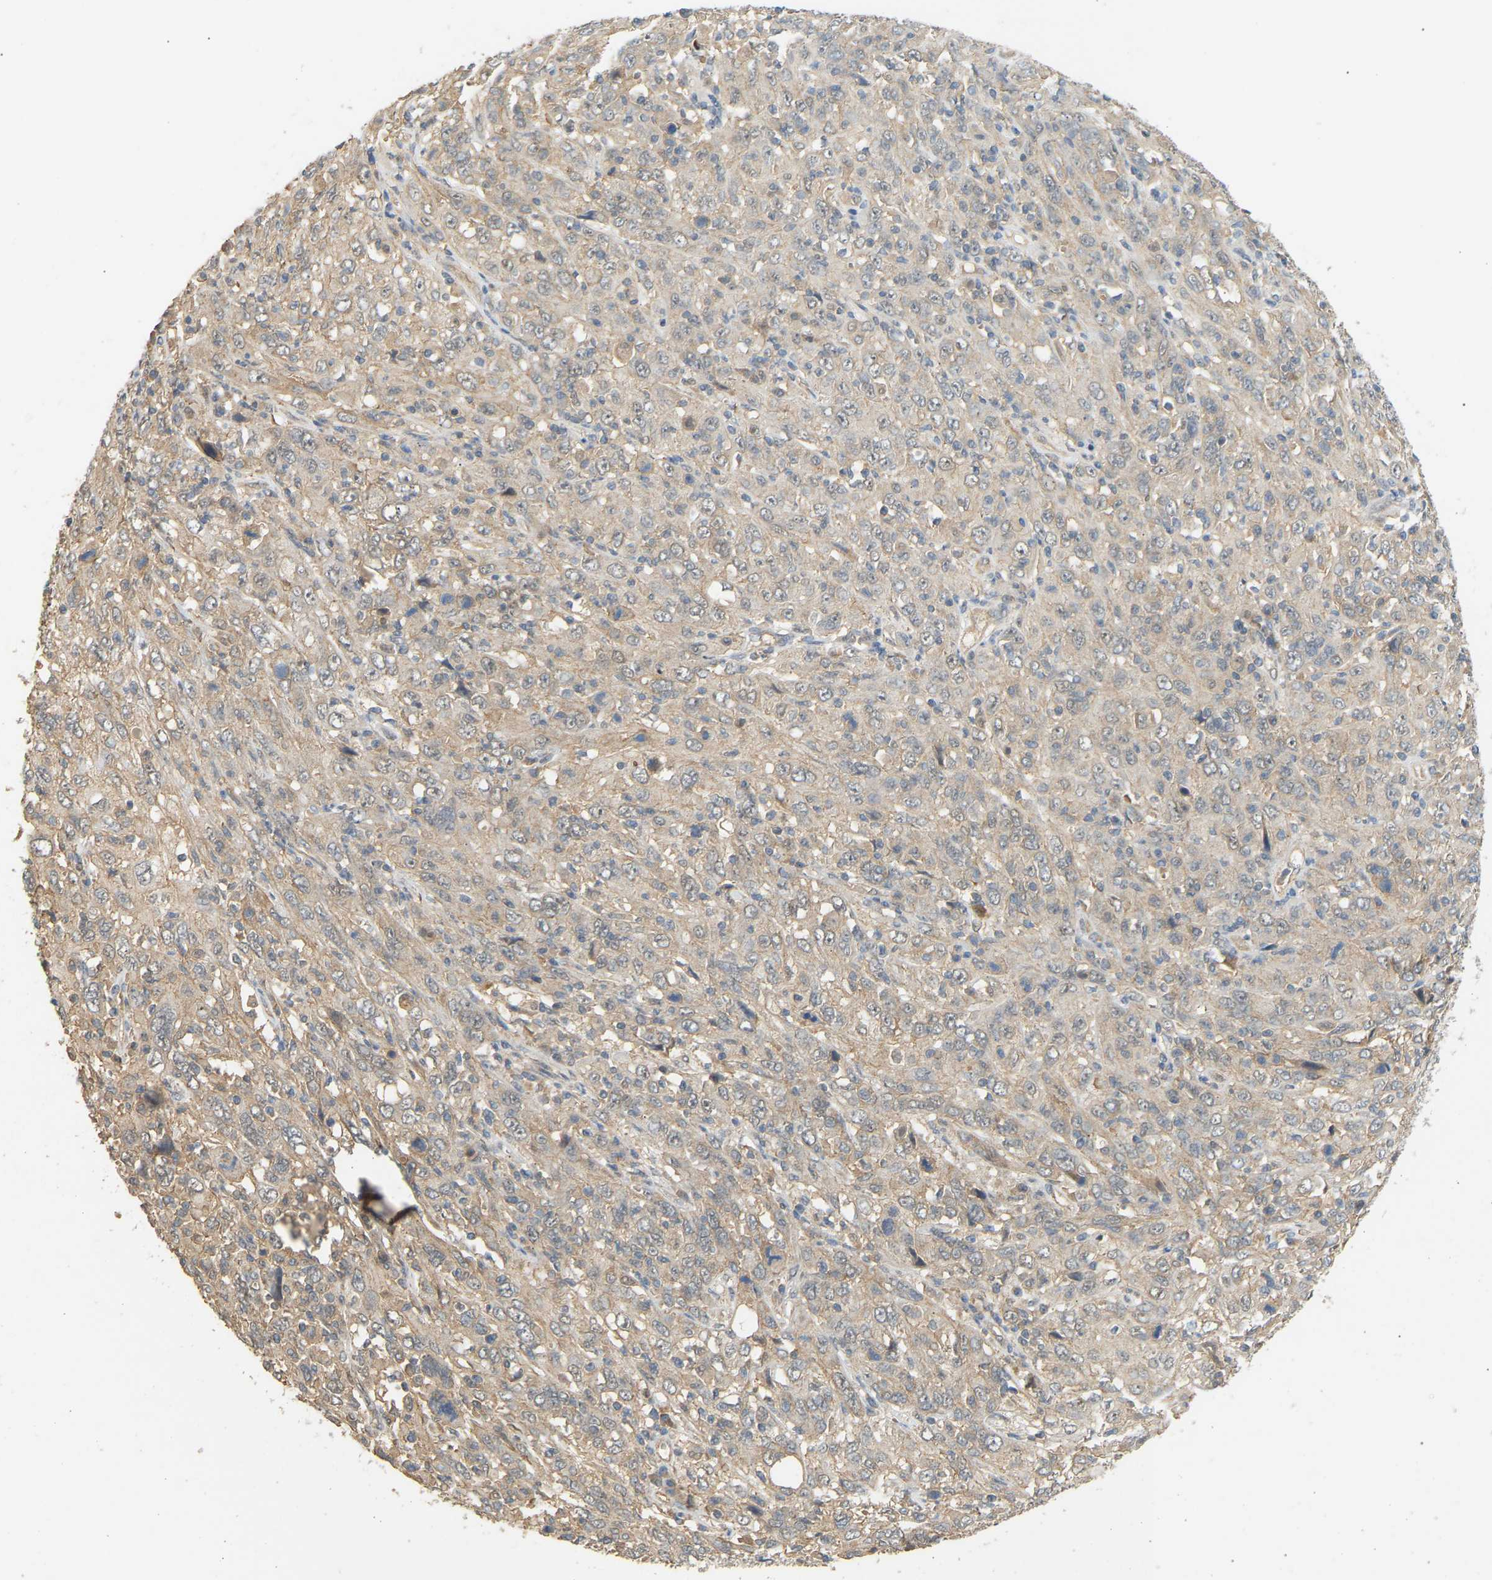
{"staining": {"intensity": "weak", "quantity": "<25%", "location": "cytoplasmic/membranous"}, "tissue": "cervical cancer", "cell_type": "Tumor cells", "image_type": "cancer", "snomed": [{"axis": "morphology", "description": "Squamous cell carcinoma, NOS"}, {"axis": "topography", "description": "Cervix"}], "caption": "Photomicrograph shows no significant protein staining in tumor cells of cervical cancer.", "gene": "RGL1", "patient": {"sex": "female", "age": 46}}